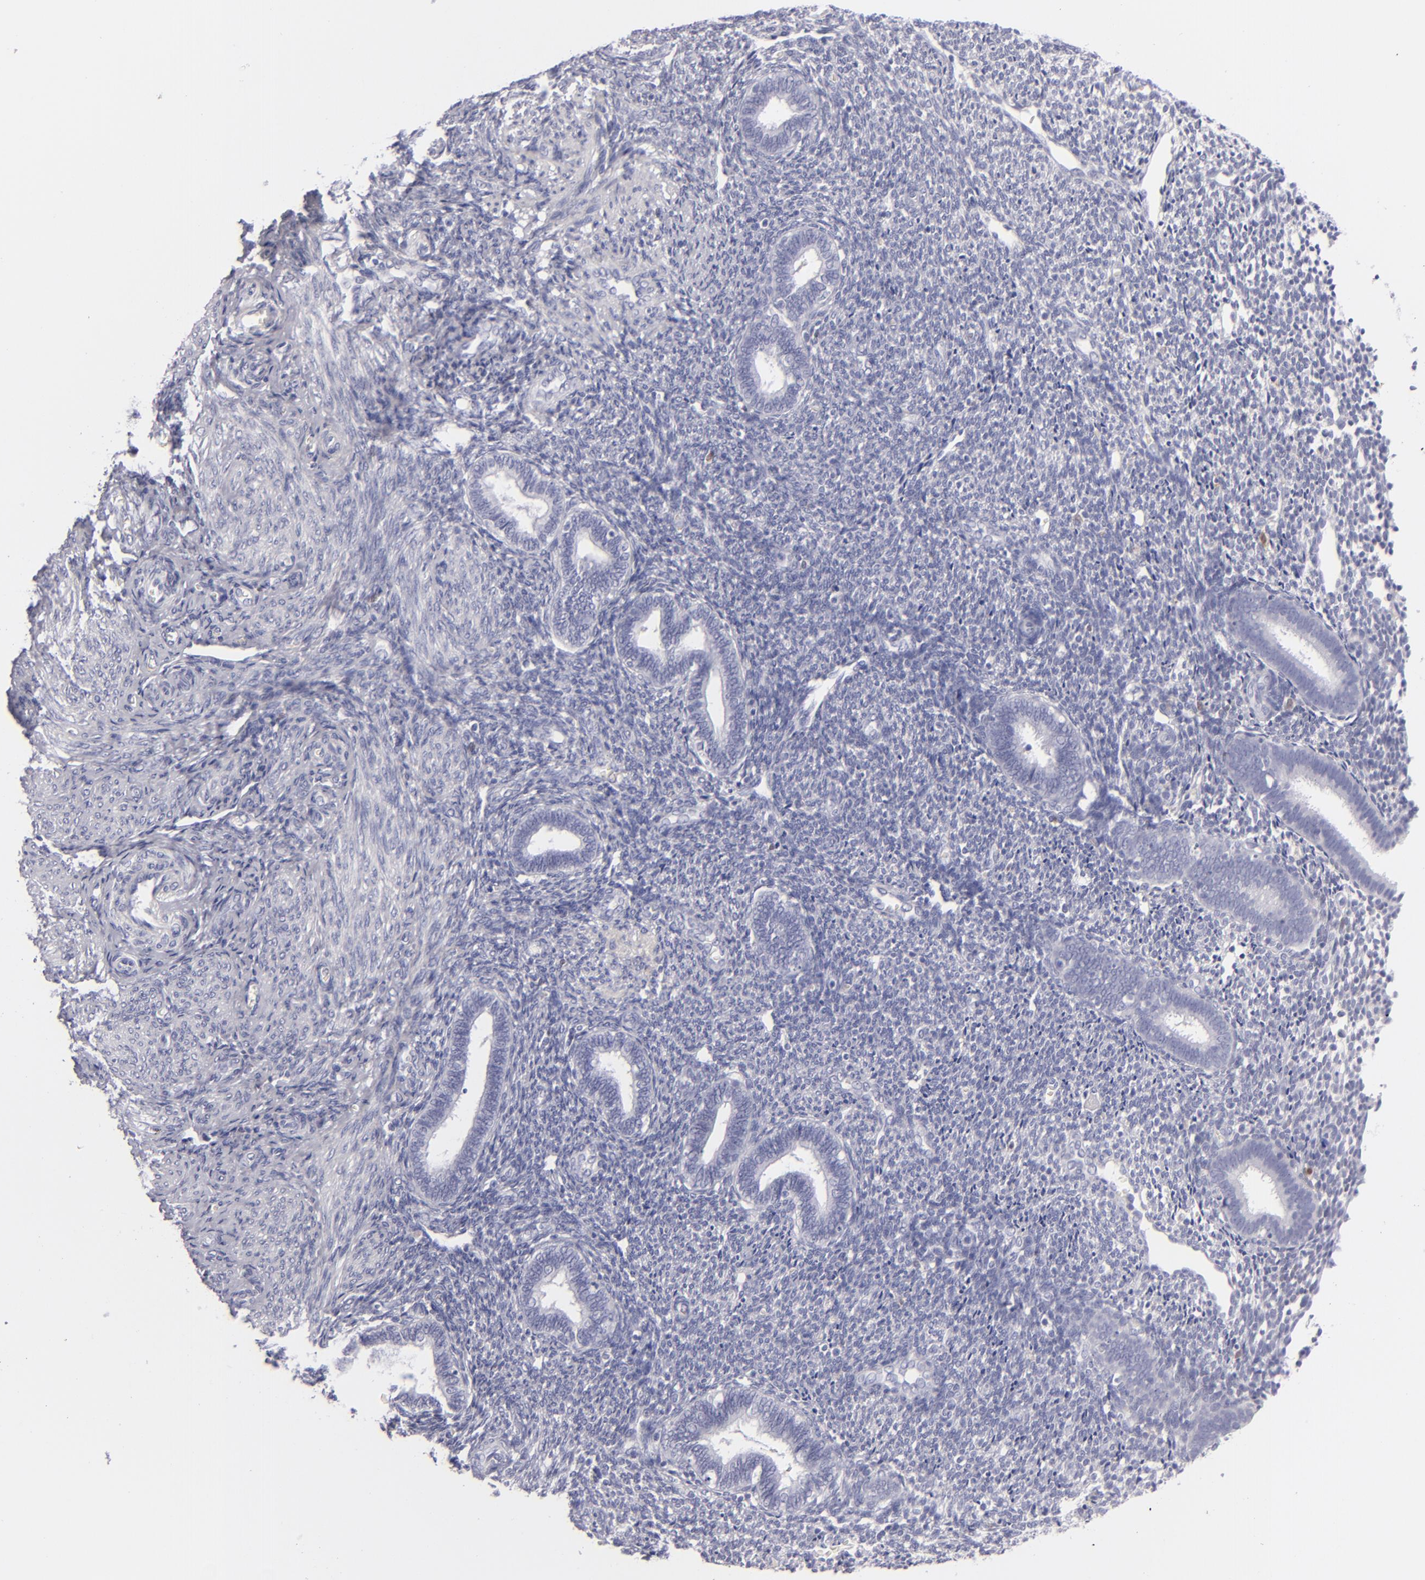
{"staining": {"intensity": "negative", "quantity": "none", "location": "none"}, "tissue": "endometrium", "cell_type": "Cells in endometrial stroma", "image_type": "normal", "snomed": [{"axis": "morphology", "description": "Normal tissue, NOS"}, {"axis": "topography", "description": "Endometrium"}], "caption": "IHC micrograph of unremarkable endometrium stained for a protein (brown), which displays no expression in cells in endometrial stroma. Nuclei are stained in blue.", "gene": "F13A1", "patient": {"sex": "female", "age": 27}}